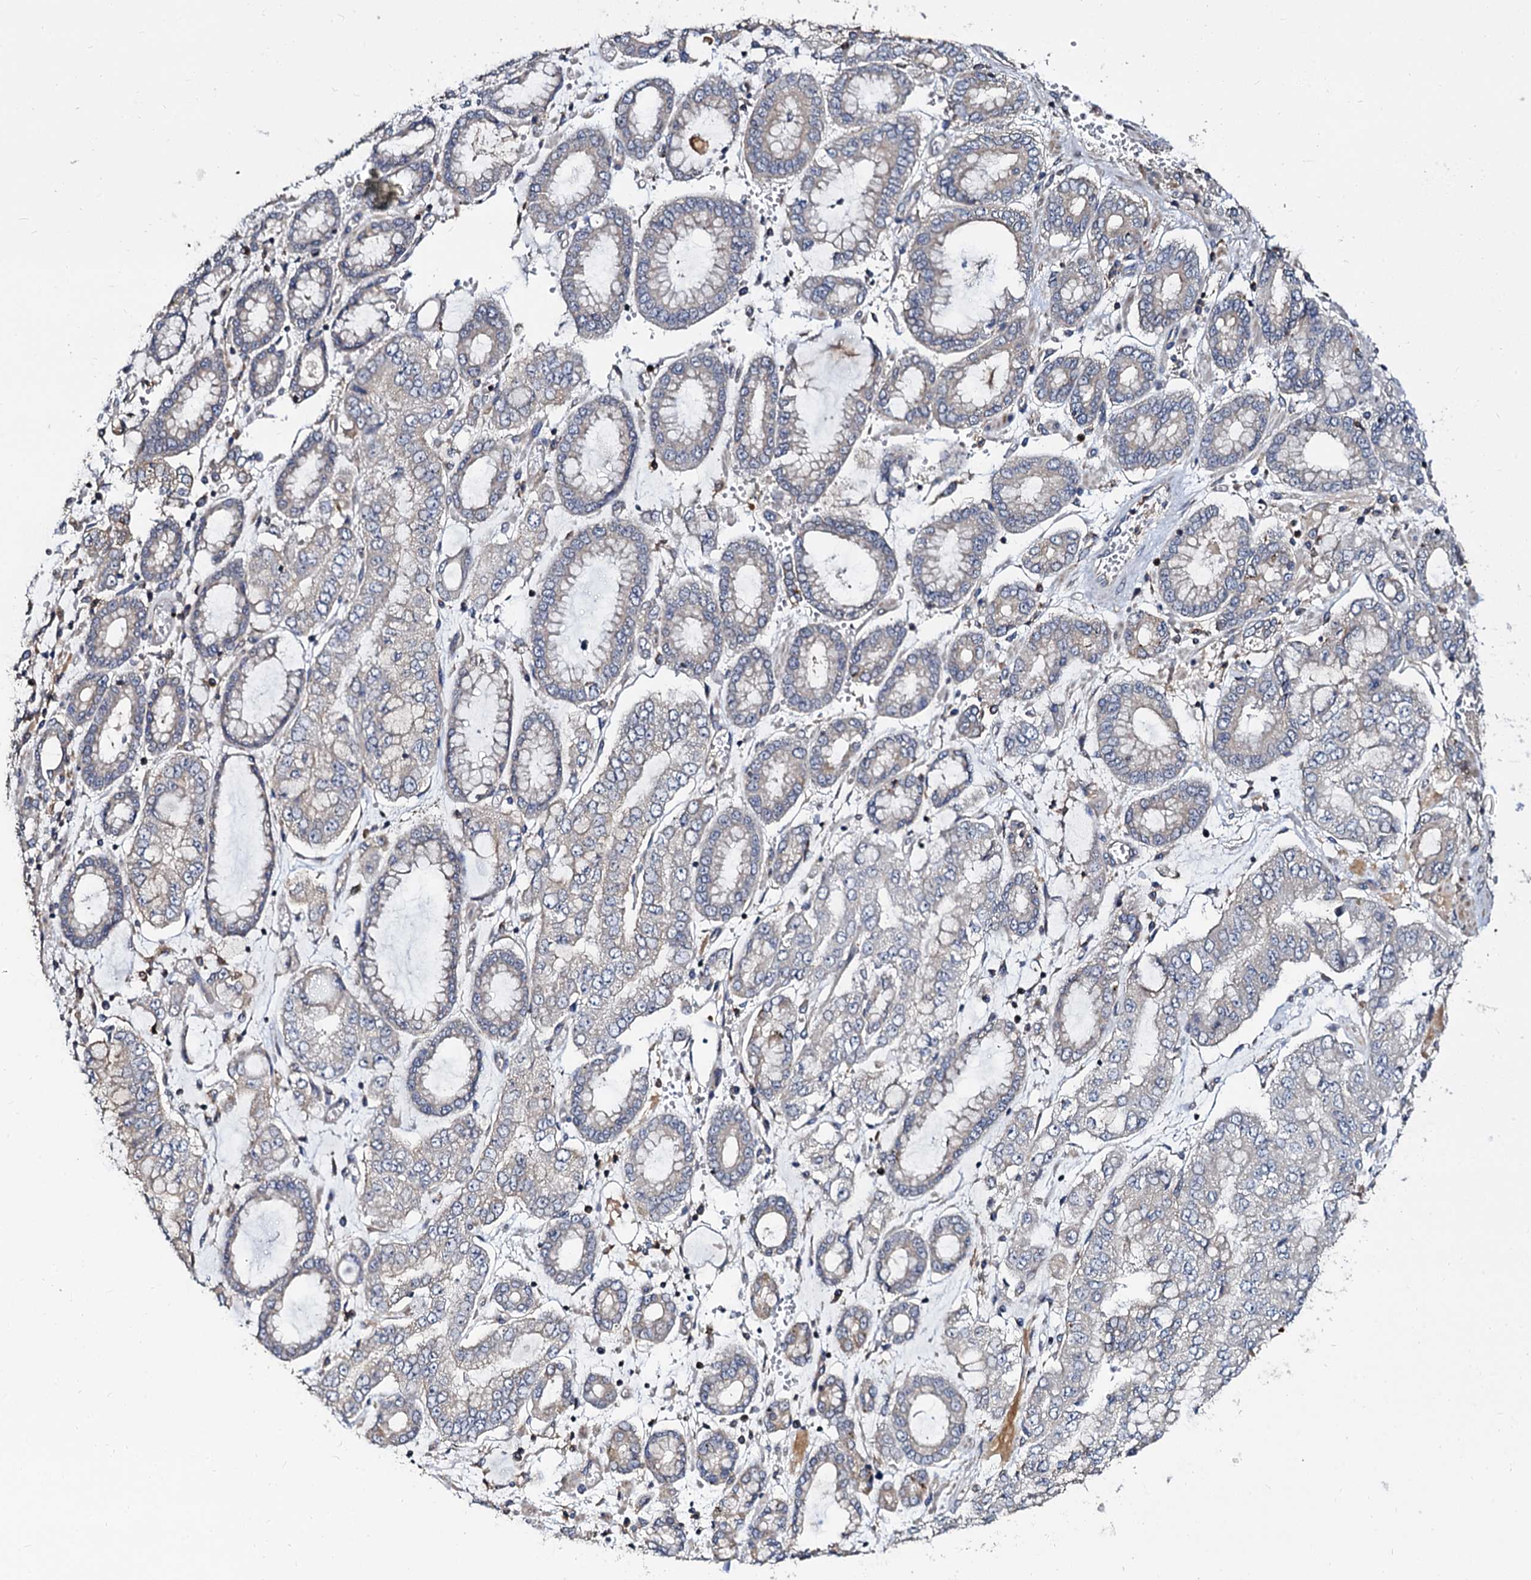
{"staining": {"intensity": "weak", "quantity": "<25%", "location": "cytoplasmic/membranous"}, "tissue": "stomach cancer", "cell_type": "Tumor cells", "image_type": "cancer", "snomed": [{"axis": "morphology", "description": "Adenocarcinoma, NOS"}, {"axis": "topography", "description": "Stomach"}], "caption": "IHC histopathology image of neoplastic tissue: human stomach cancer stained with DAB displays no significant protein positivity in tumor cells.", "gene": "ANKRD13A", "patient": {"sex": "male", "age": 76}}